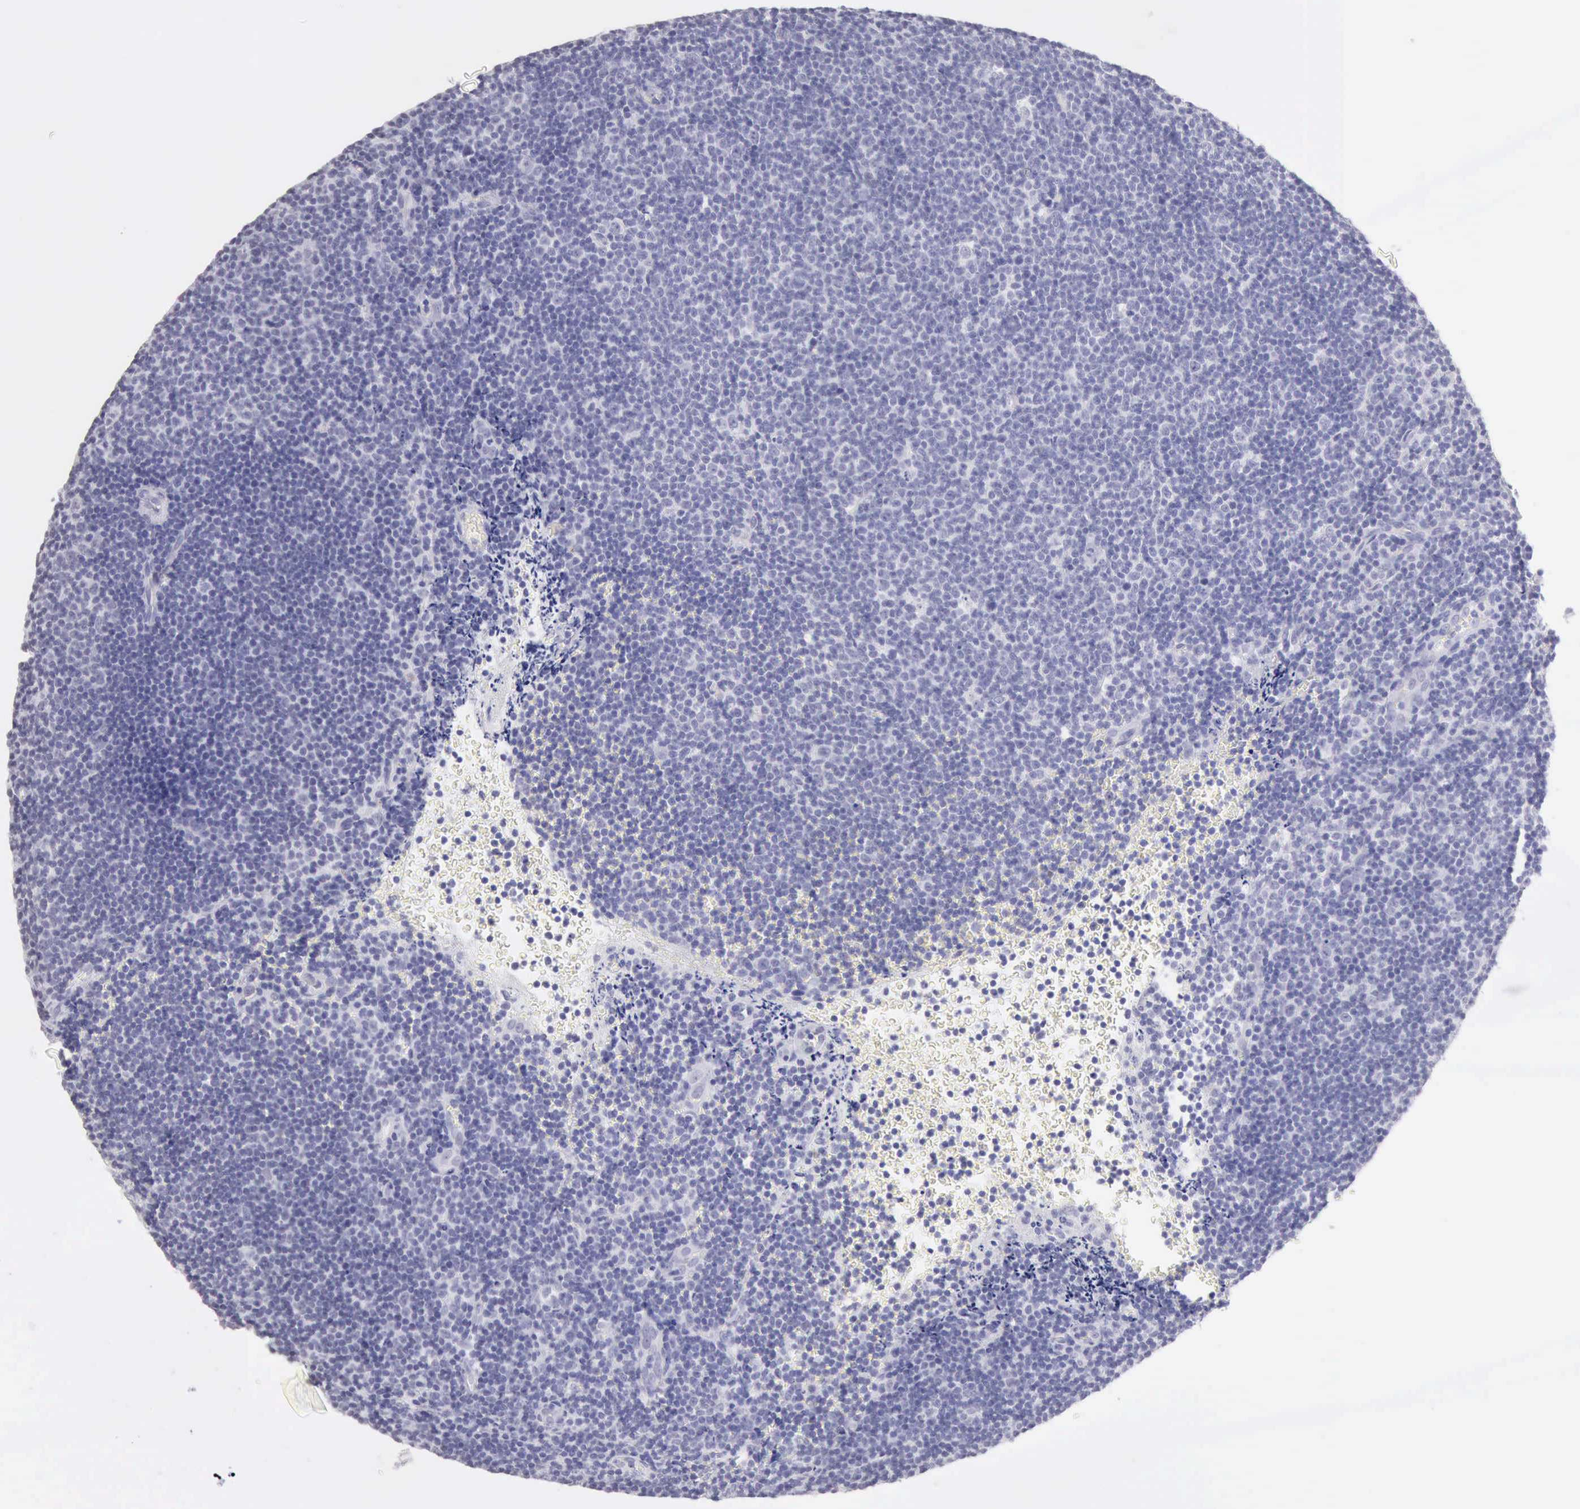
{"staining": {"intensity": "negative", "quantity": "none", "location": "none"}, "tissue": "lymphoma", "cell_type": "Tumor cells", "image_type": "cancer", "snomed": [{"axis": "morphology", "description": "Malignant lymphoma, non-Hodgkin's type, Low grade"}, {"axis": "topography", "description": "Lymph node"}], "caption": "High power microscopy histopathology image of an immunohistochemistry photomicrograph of low-grade malignant lymphoma, non-Hodgkin's type, revealing no significant expression in tumor cells.", "gene": "RNASE1", "patient": {"sex": "male", "age": 49}}